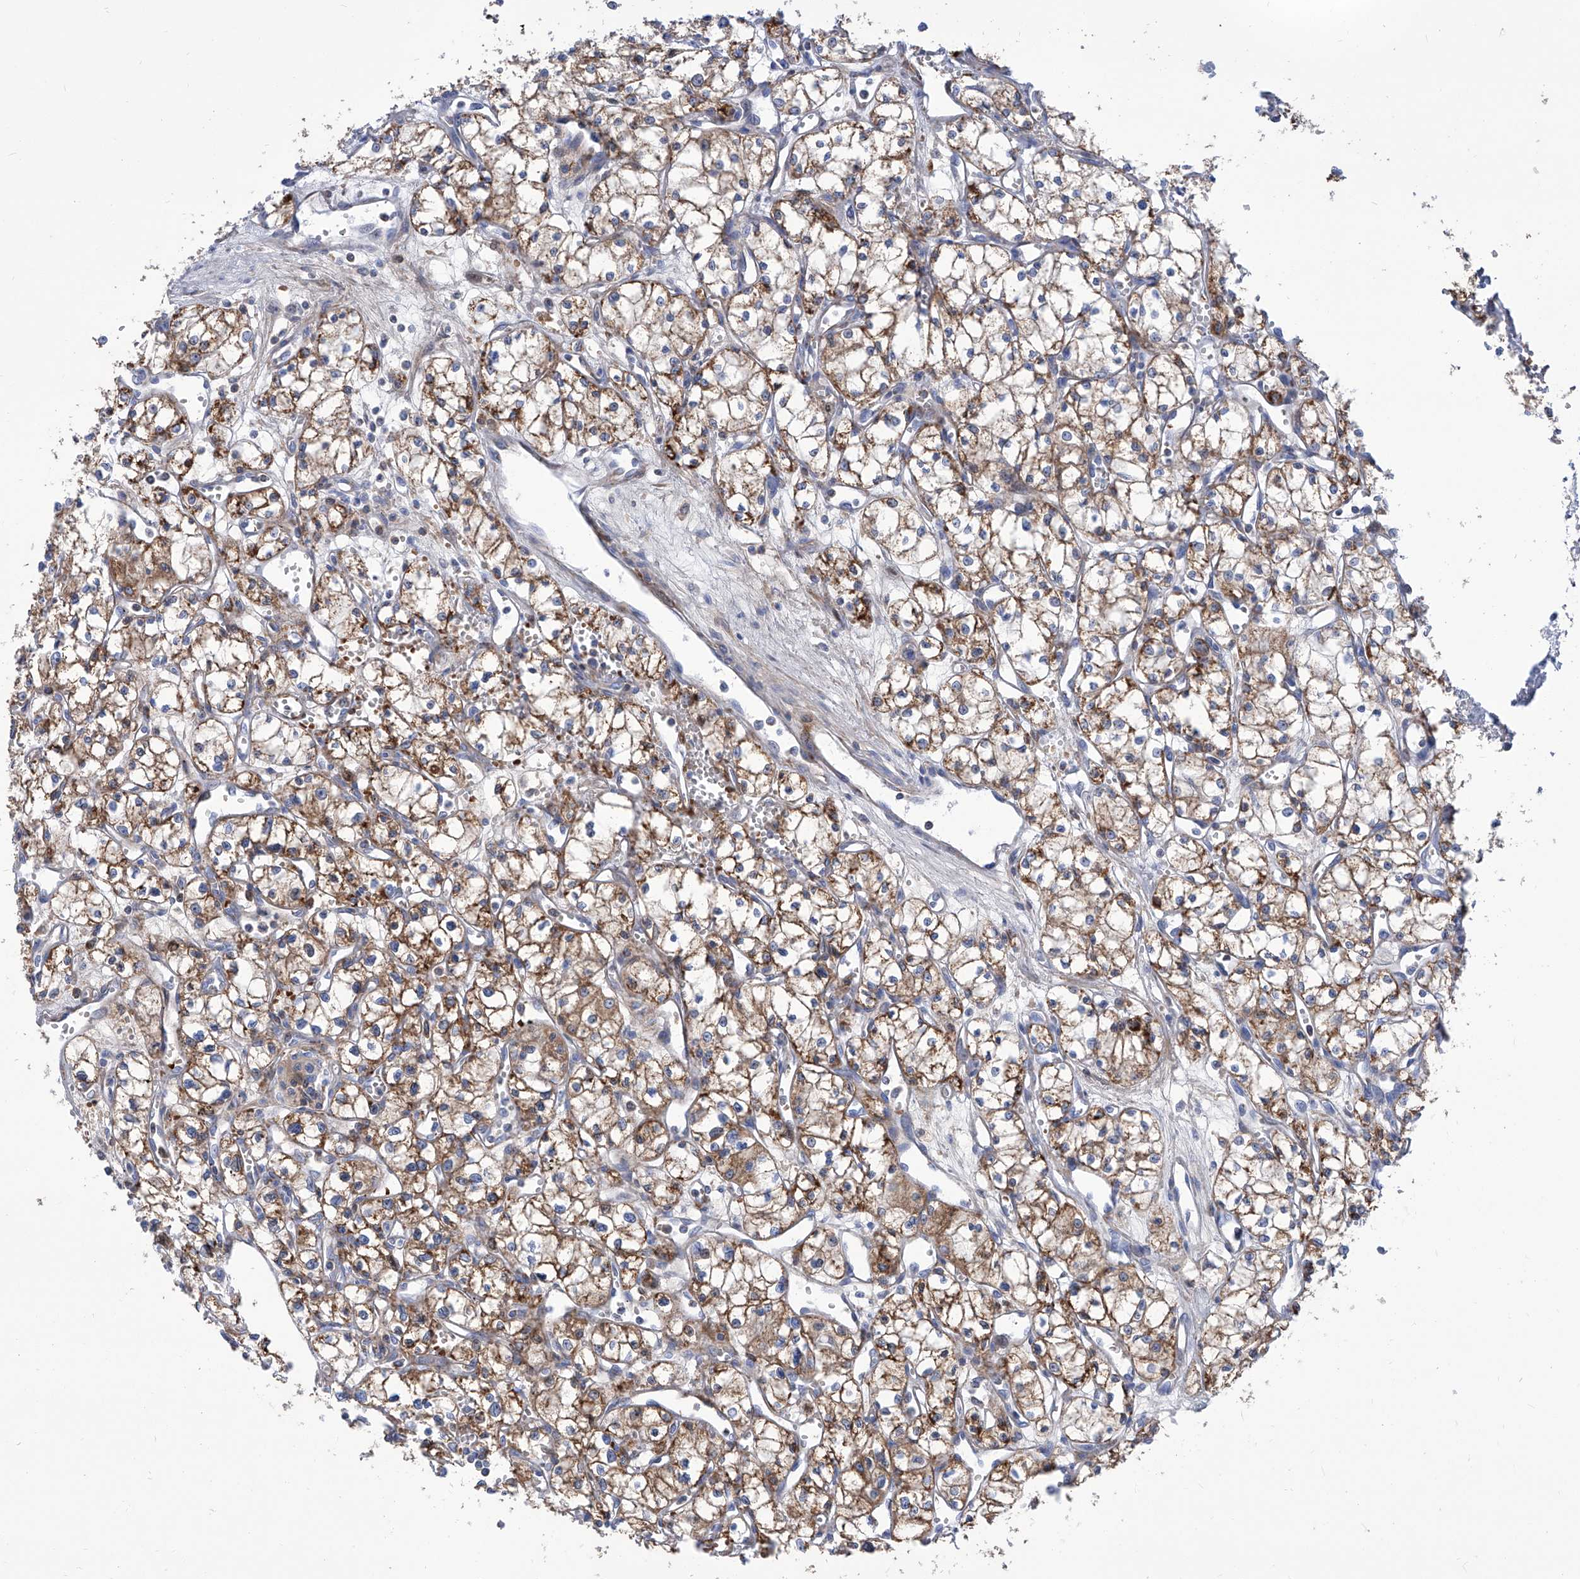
{"staining": {"intensity": "moderate", "quantity": ">75%", "location": "cytoplasmic/membranous"}, "tissue": "renal cancer", "cell_type": "Tumor cells", "image_type": "cancer", "snomed": [{"axis": "morphology", "description": "Adenocarcinoma, NOS"}, {"axis": "topography", "description": "Kidney"}], "caption": "Protein staining exhibits moderate cytoplasmic/membranous positivity in approximately >75% of tumor cells in renal cancer (adenocarcinoma).", "gene": "SRBD1", "patient": {"sex": "male", "age": 59}}